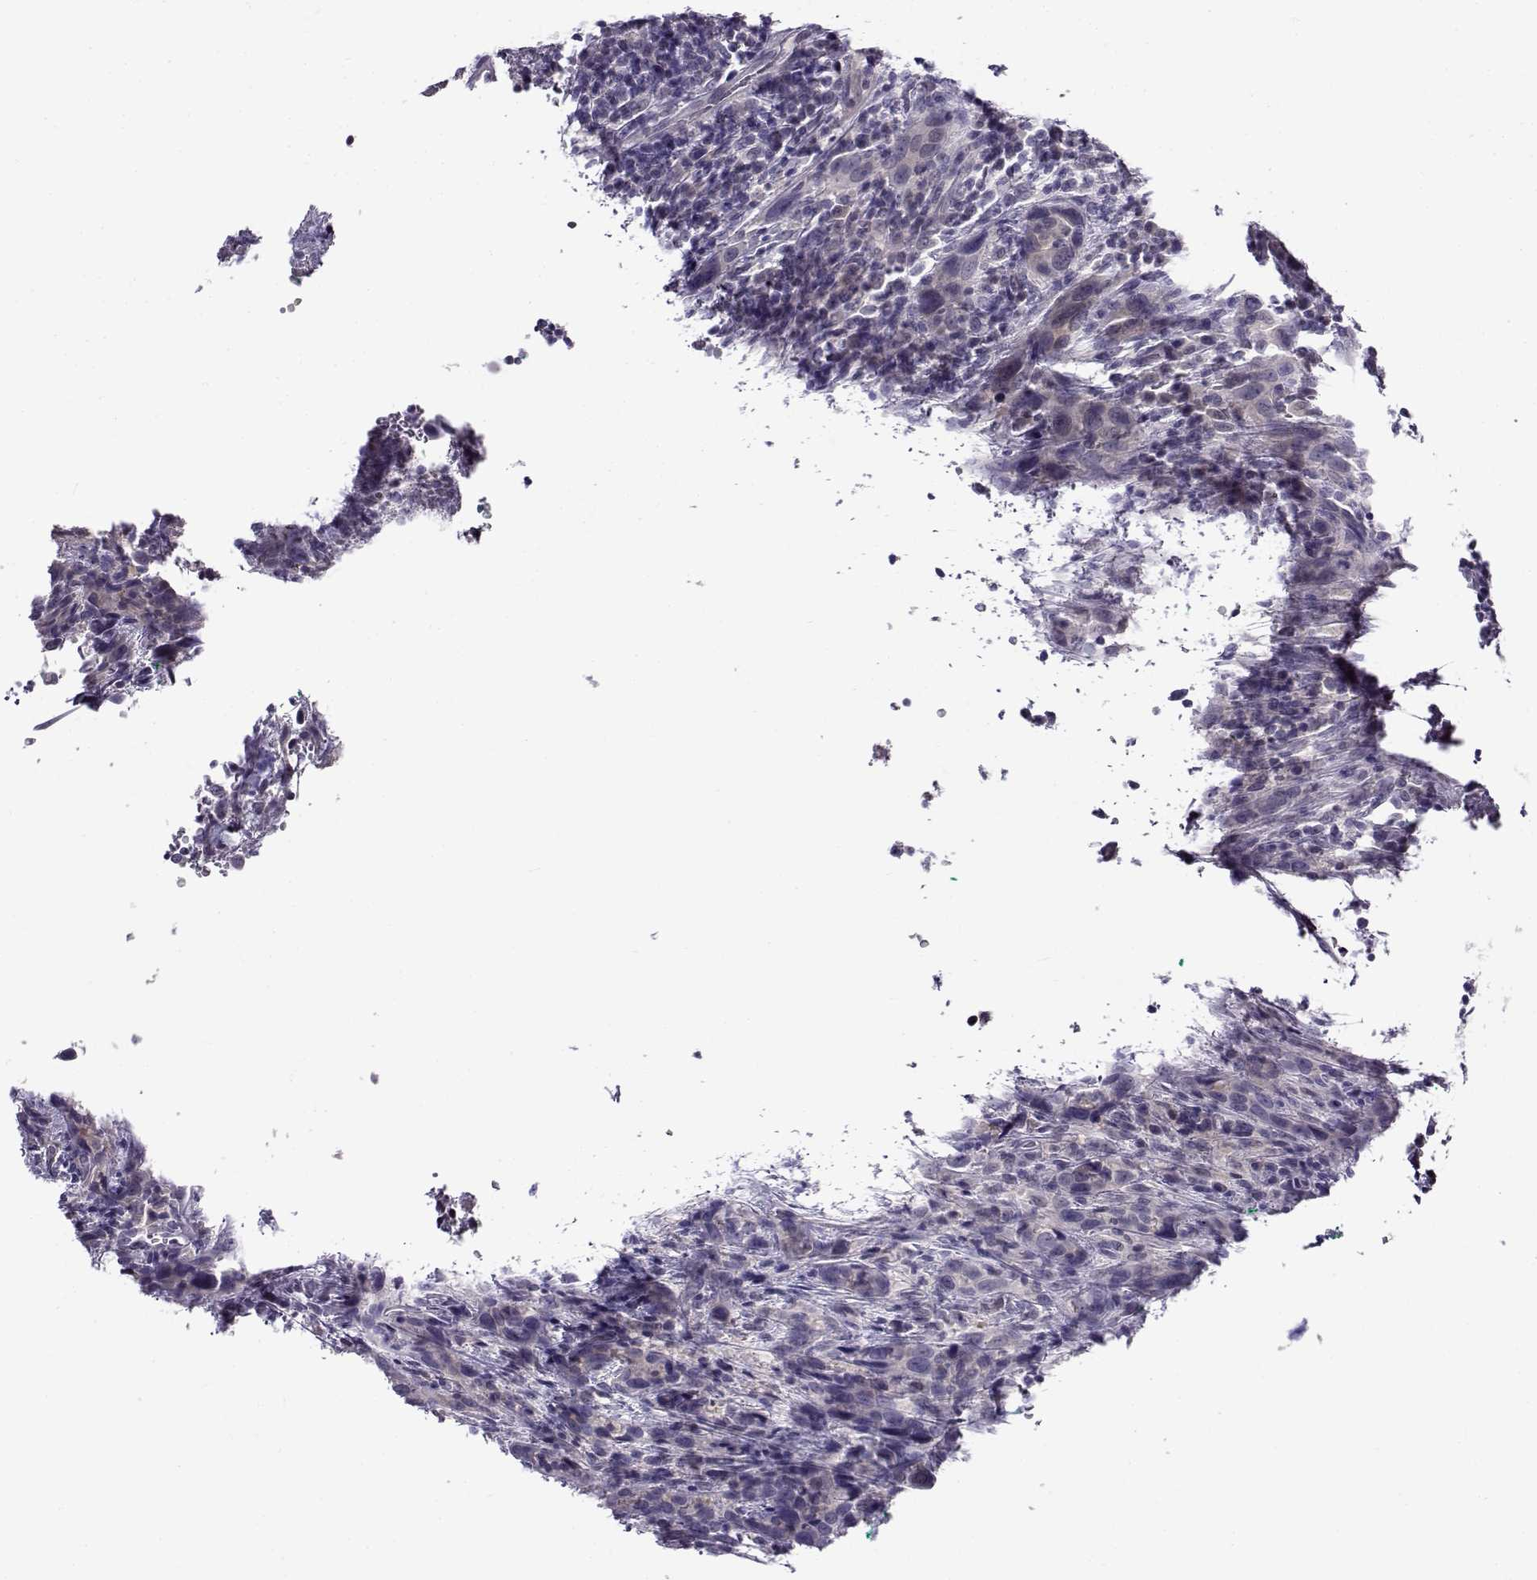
{"staining": {"intensity": "negative", "quantity": "none", "location": "none"}, "tissue": "urothelial cancer", "cell_type": "Tumor cells", "image_type": "cancer", "snomed": [{"axis": "morphology", "description": "Urothelial carcinoma, NOS"}, {"axis": "morphology", "description": "Urothelial carcinoma, High grade"}, {"axis": "topography", "description": "Urinary bladder"}], "caption": "A histopathology image of transitional cell carcinoma stained for a protein reveals no brown staining in tumor cells.", "gene": "FEZF1", "patient": {"sex": "female", "age": 64}}